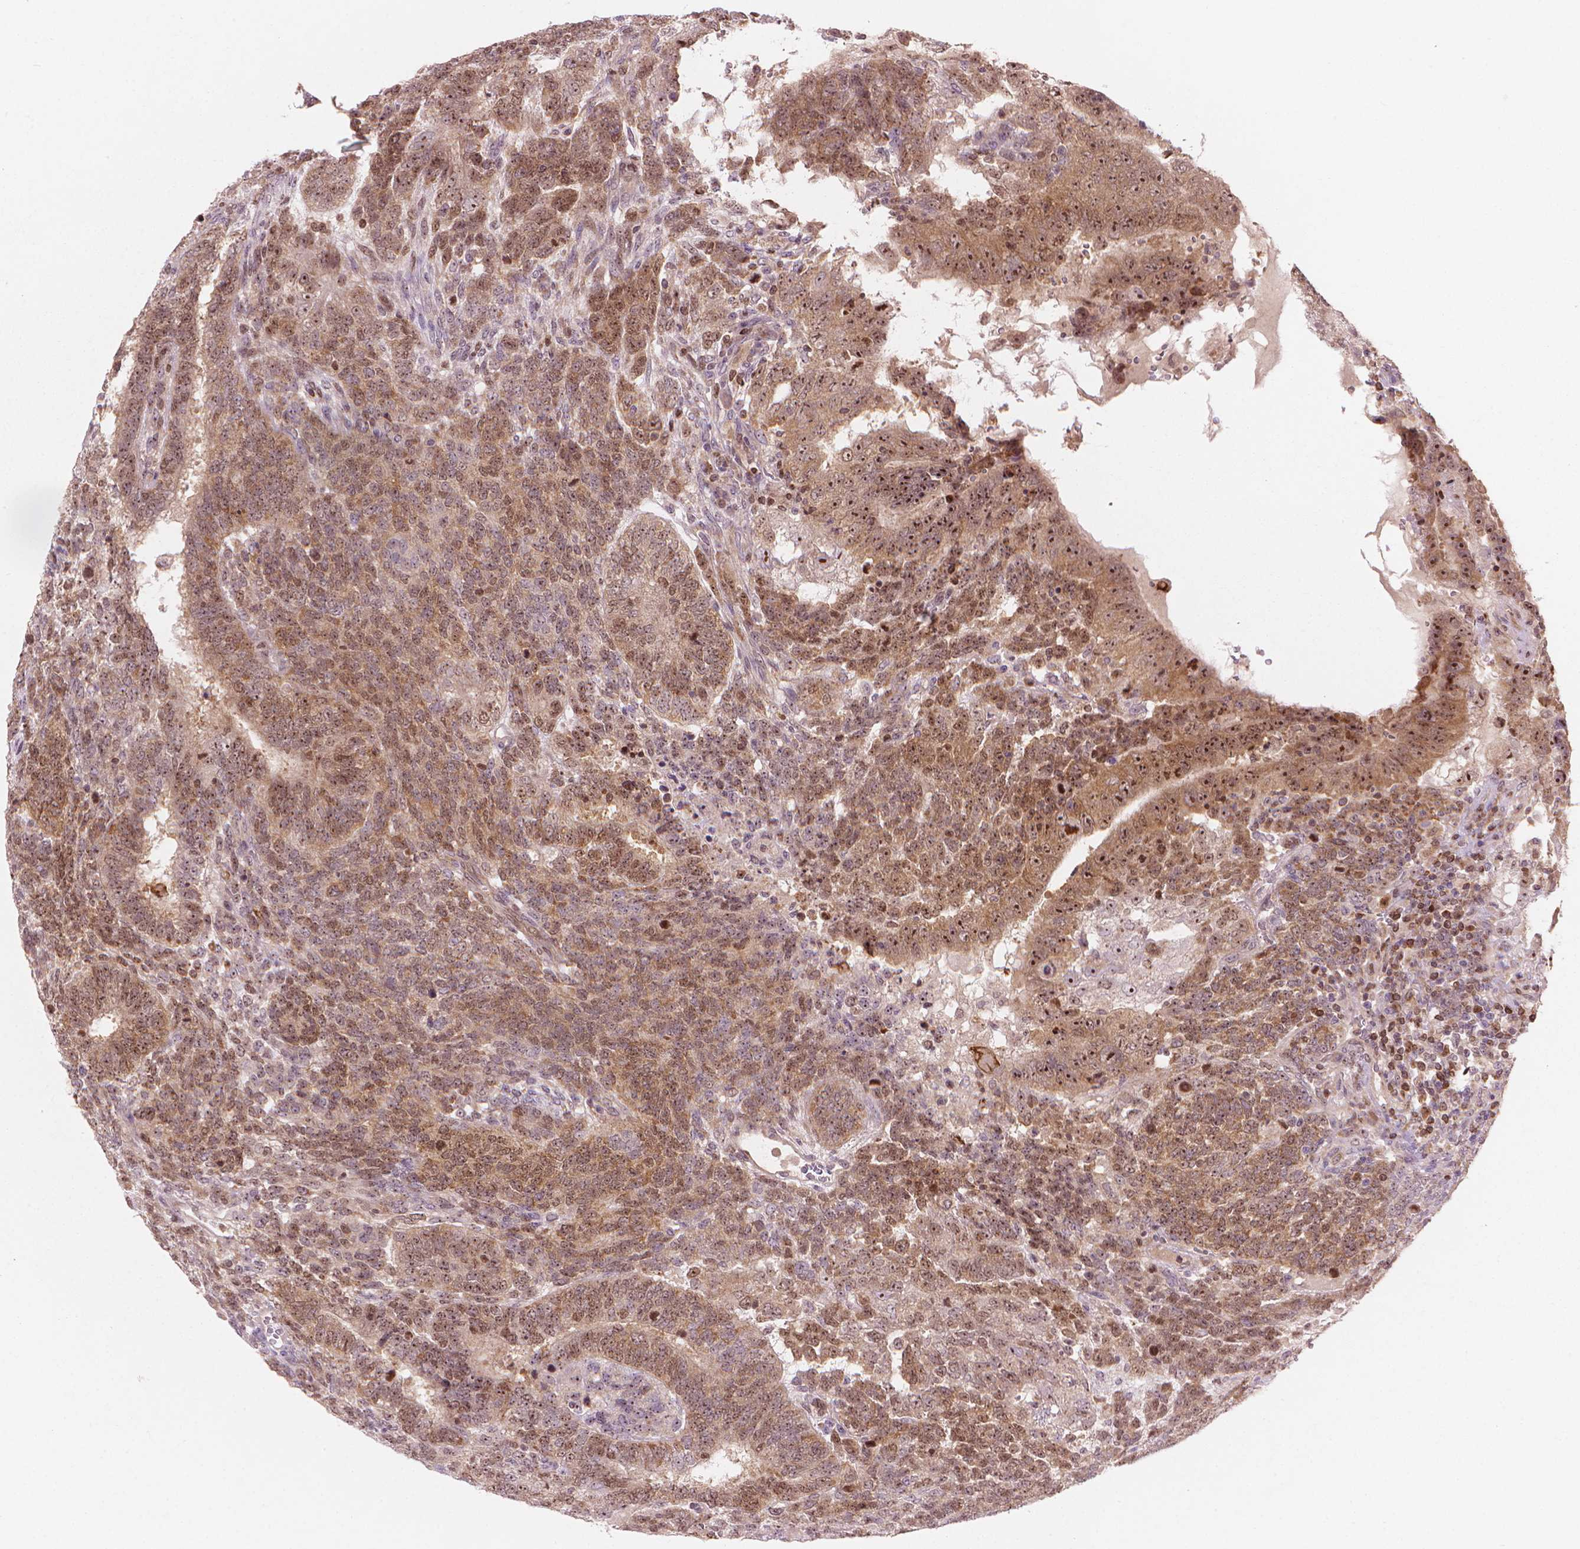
{"staining": {"intensity": "moderate", "quantity": ">75%", "location": "cytoplasmic/membranous,nuclear"}, "tissue": "testis cancer", "cell_type": "Tumor cells", "image_type": "cancer", "snomed": [{"axis": "morphology", "description": "Normal tissue, NOS"}, {"axis": "morphology", "description": "Carcinoma, Embryonal, NOS"}, {"axis": "topography", "description": "Testis"}, {"axis": "topography", "description": "Epididymis"}], "caption": "IHC micrograph of neoplastic tissue: human embryonal carcinoma (testis) stained using immunohistochemistry (IHC) reveals medium levels of moderate protein expression localized specifically in the cytoplasmic/membranous and nuclear of tumor cells, appearing as a cytoplasmic/membranous and nuclear brown color.", "gene": "SMC2", "patient": {"sex": "male", "age": 23}}